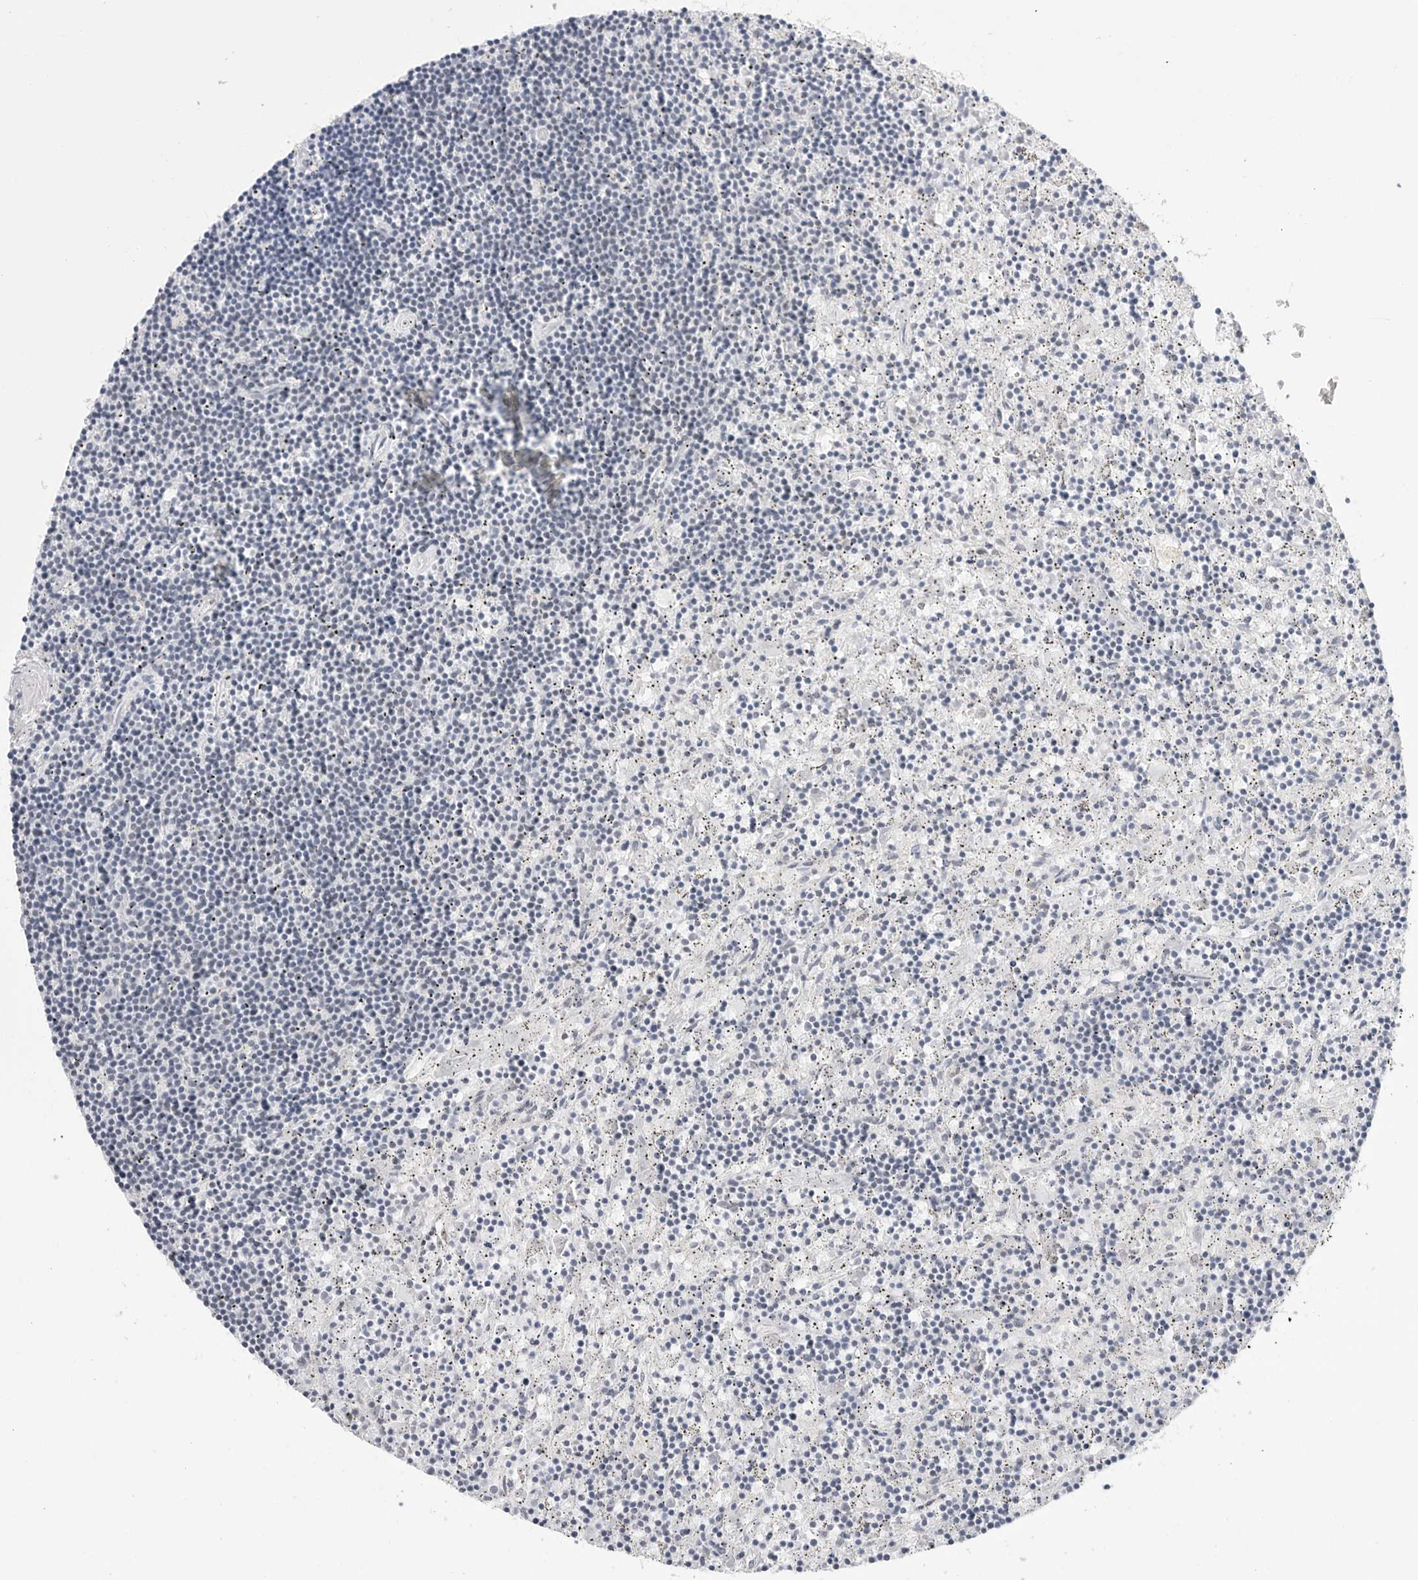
{"staining": {"intensity": "negative", "quantity": "none", "location": "none"}, "tissue": "lymphoma", "cell_type": "Tumor cells", "image_type": "cancer", "snomed": [{"axis": "morphology", "description": "Malignant lymphoma, non-Hodgkin's type, Low grade"}, {"axis": "topography", "description": "Spleen"}], "caption": "There is no significant expression in tumor cells of malignant lymphoma, non-Hodgkin's type (low-grade). (Stains: DAB IHC with hematoxylin counter stain, Microscopy: brightfield microscopy at high magnification).", "gene": "C1orf162", "patient": {"sex": "male", "age": 76}}